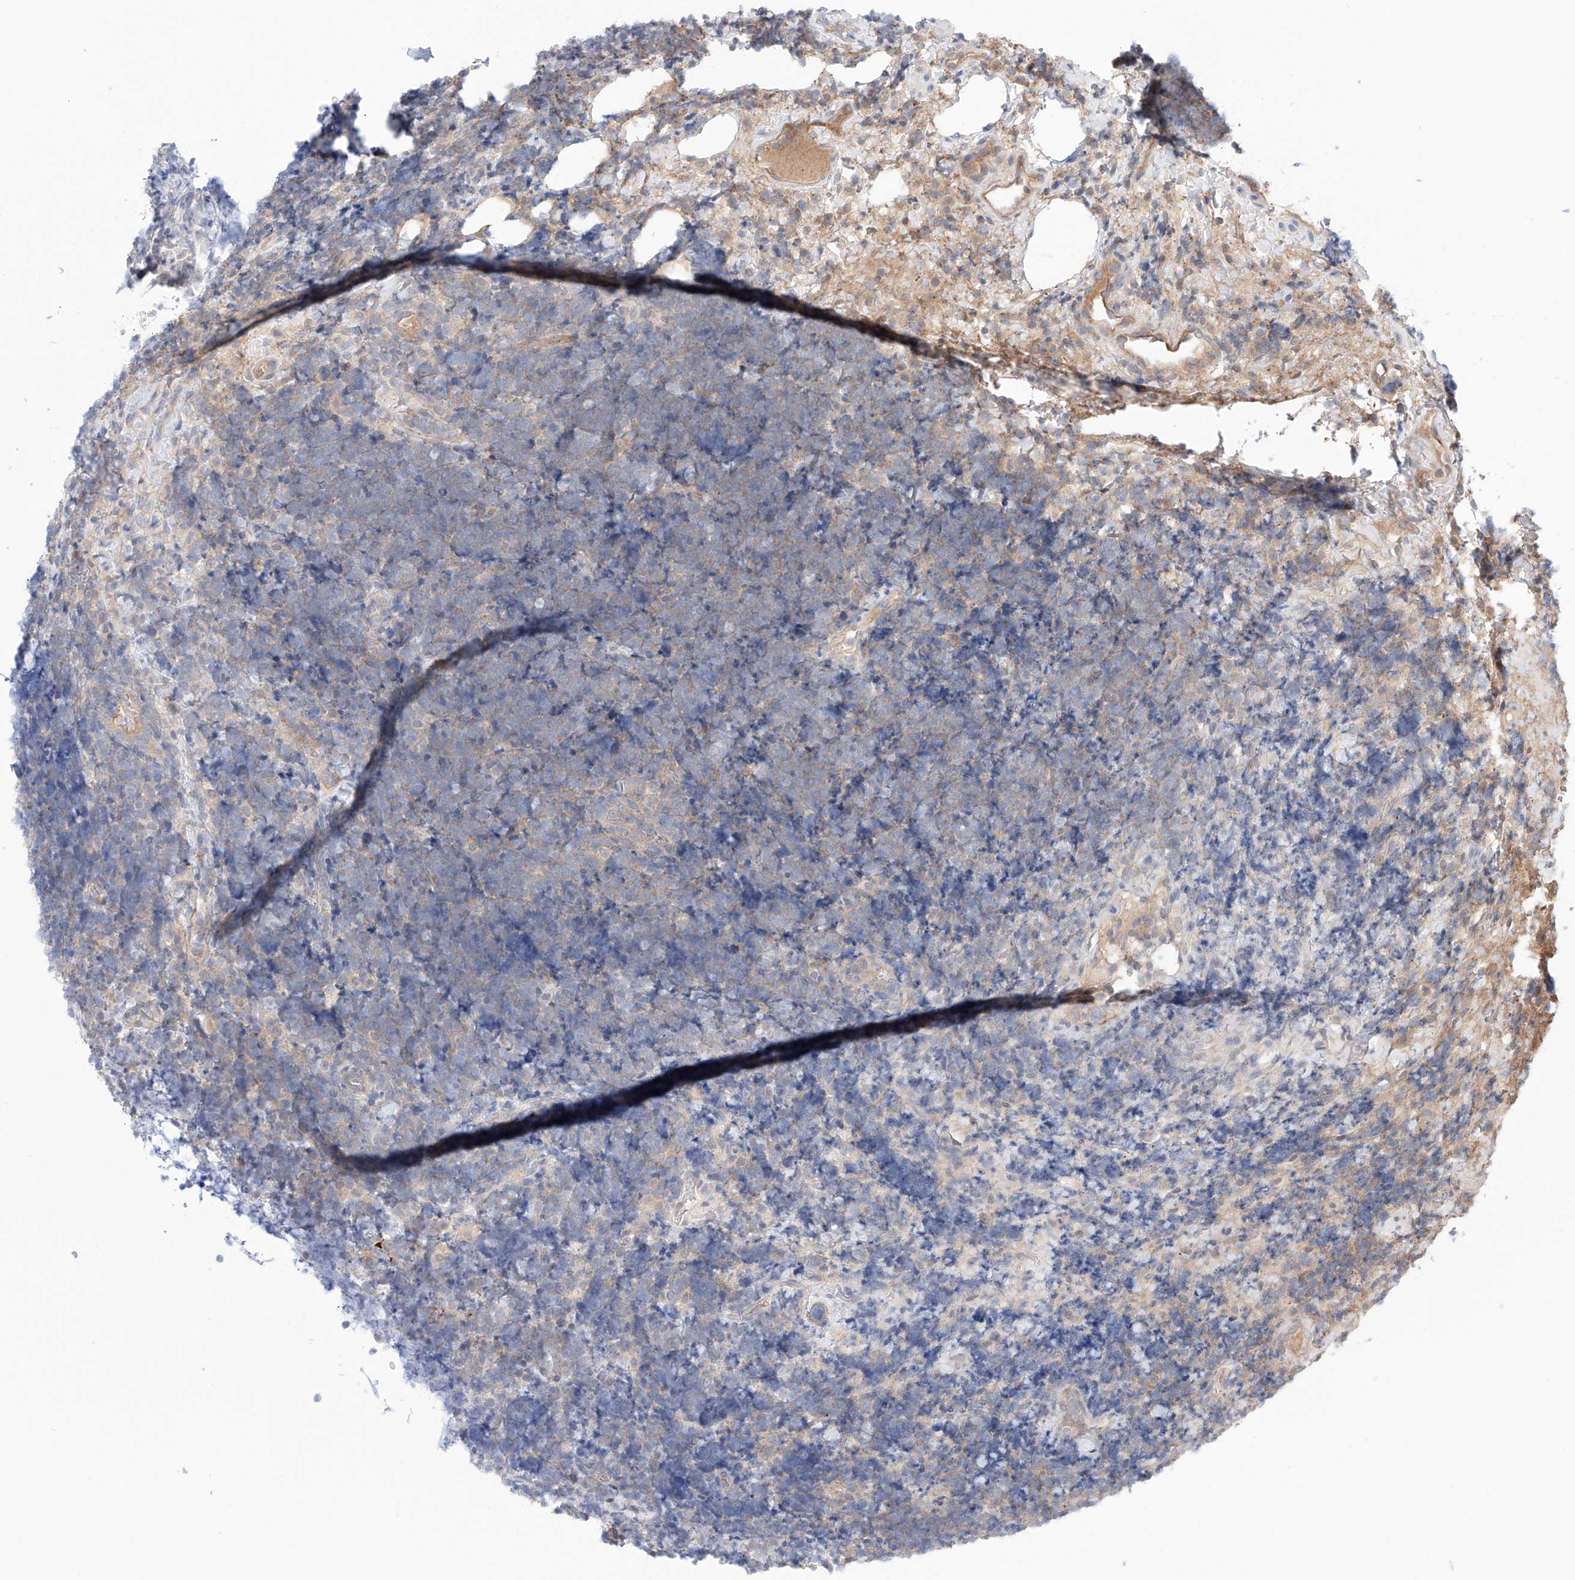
{"staining": {"intensity": "negative", "quantity": "none", "location": "none"}, "tissue": "lymphoma", "cell_type": "Tumor cells", "image_type": "cancer", "snomed": [{"axis": "morphology", "description": "Malignant lymphoma, non-Hodgkin's type, High grade"}, {"axis": "topography", "description": "Lymph node"}], "caption": "Tumor cells show no significant expression in high-grade malignant lymphoma, non-Hodgkin's type.", "gene": "PGGT1B", "patient": {"sex": "male", "age": 13}}